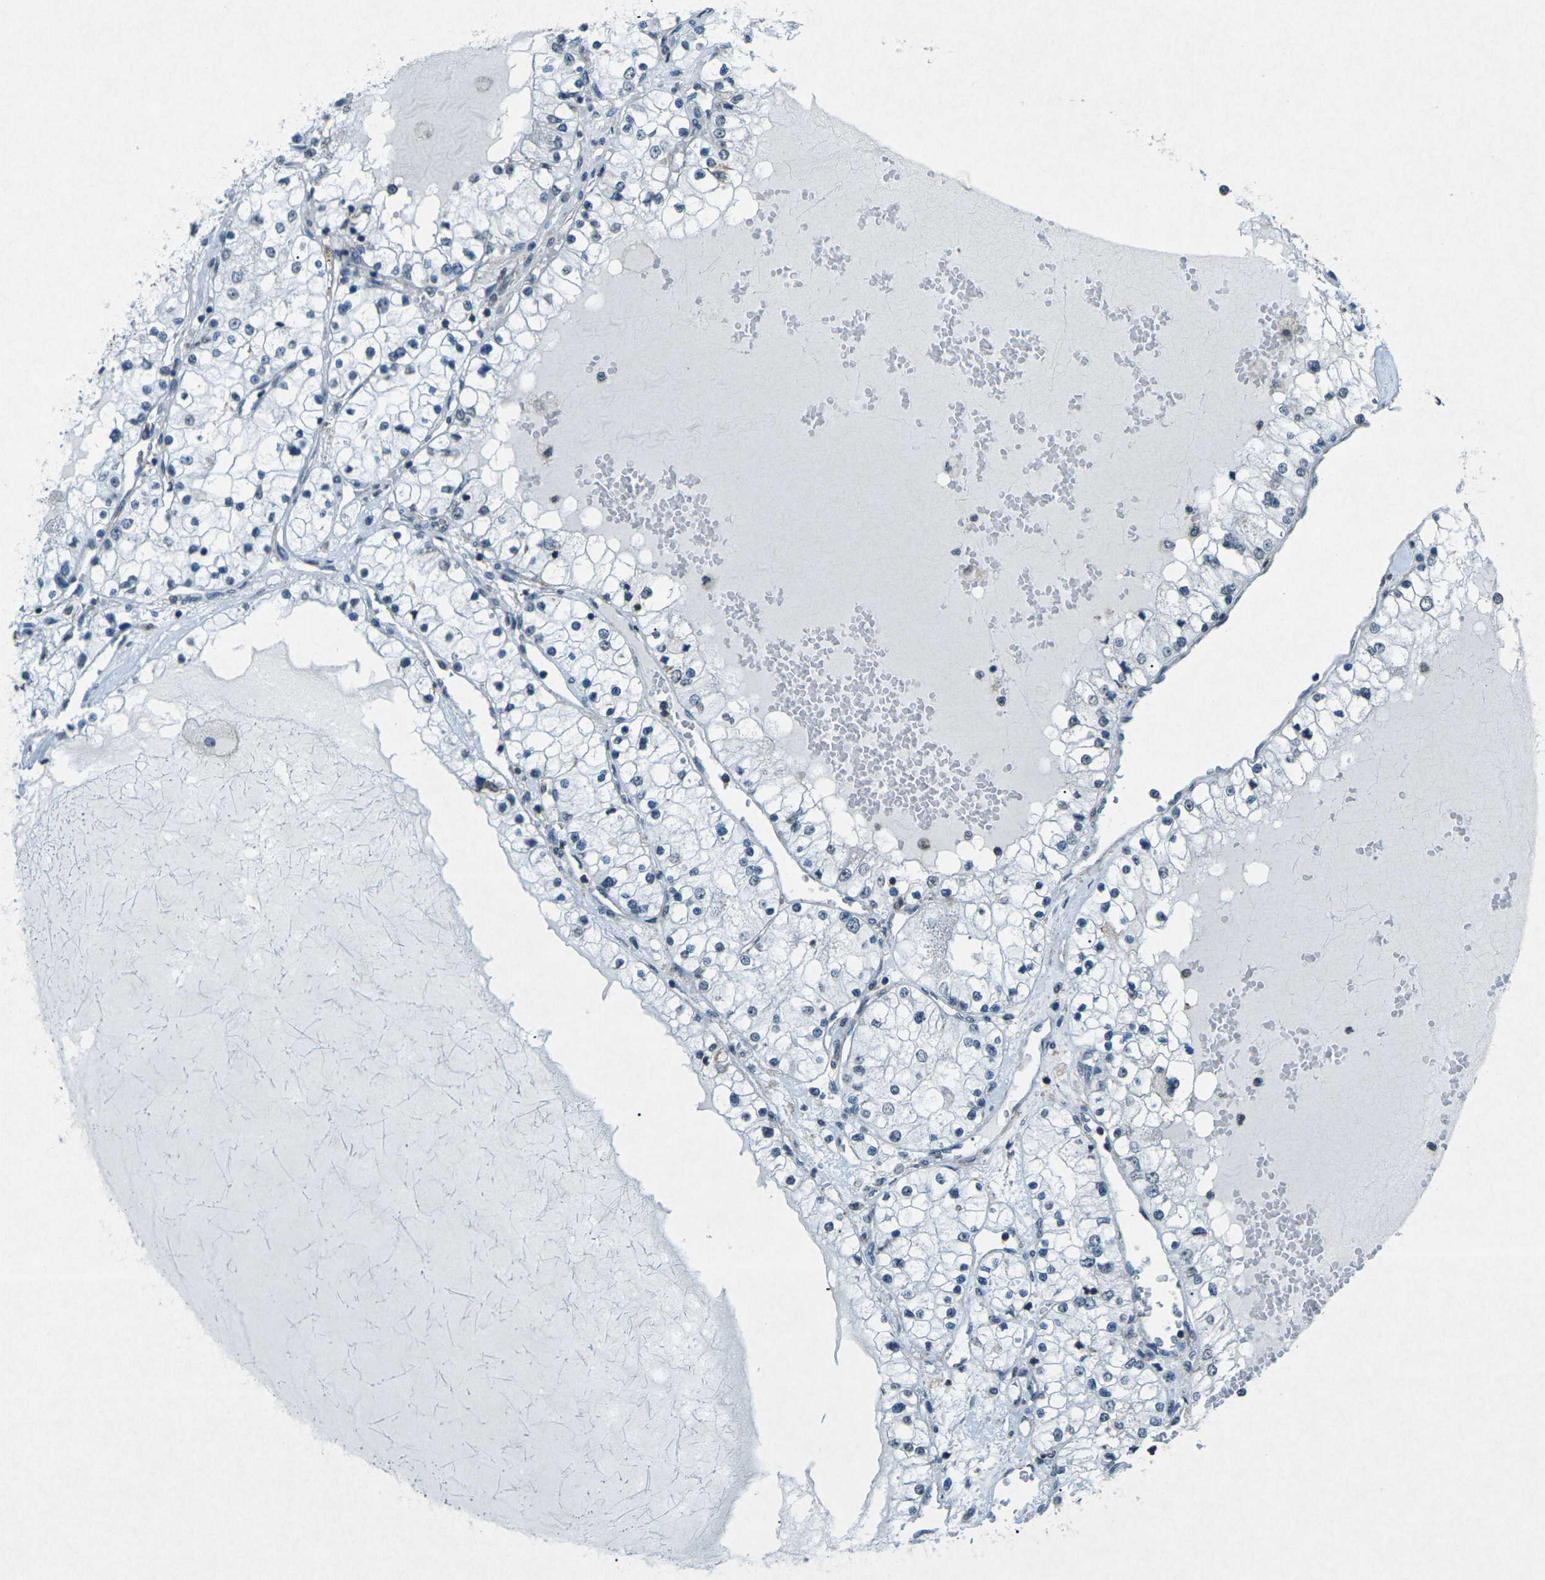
{"staining": {"intensity": "negative", "quantity": "none", "location": "none"}, "tissue": "renal cancer", "cell_type": "Tumor cells", "image_type": "cancer", "snomed": [{"axis": "morphology", "description": "Adenocarcinoma, NOS"}, {"axis": "topography", "description": "Kidney"}], "caption": "This is an immunohistochemistry image of adenocarcinoma (renal). There is no positivity in tumor cells.", "gene": "TFR2", "patient": {"sex": "male", "age": 68}}